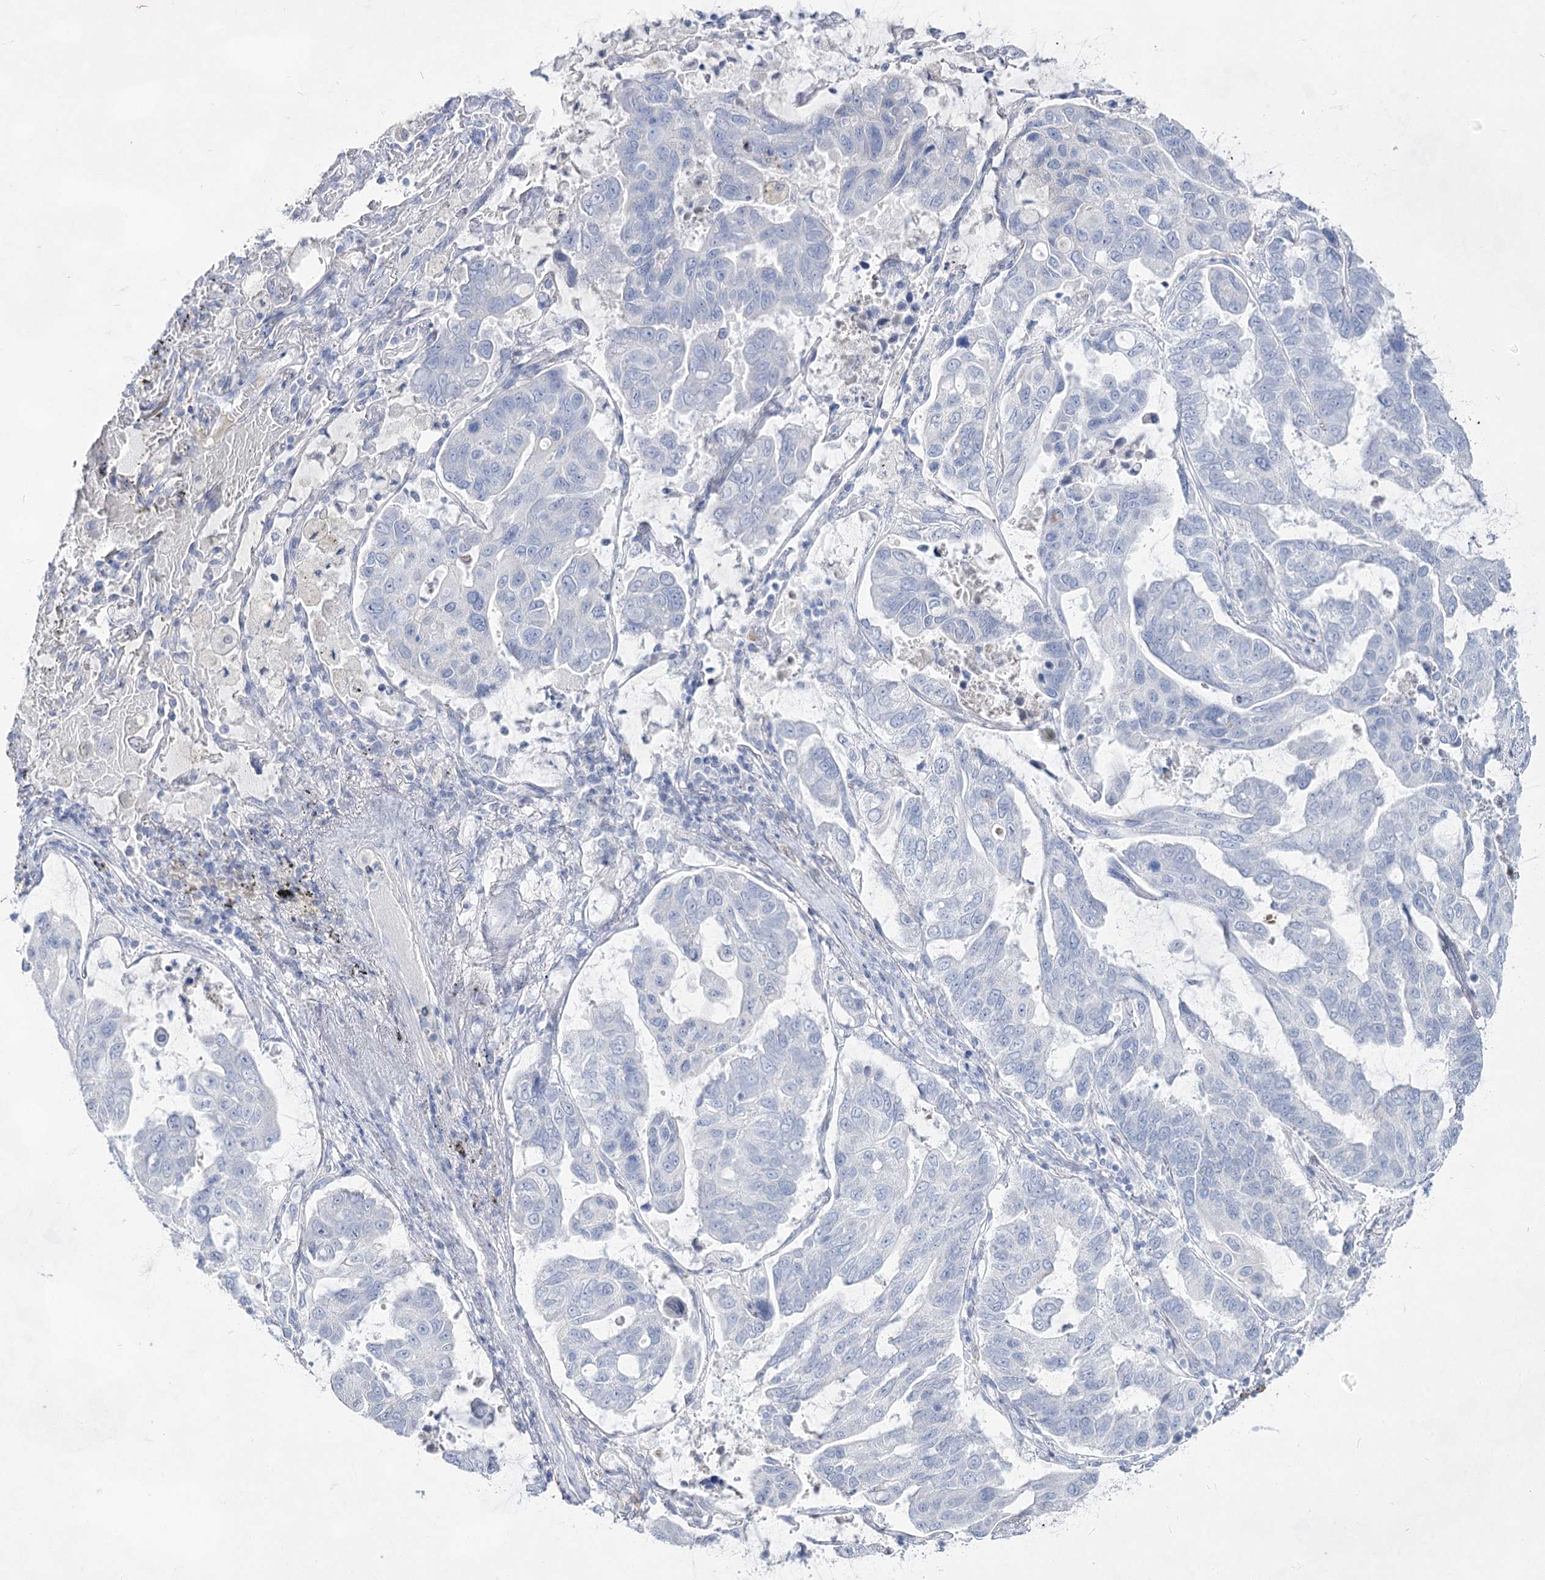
{"staining": {"intensity": "negative", "quantity": "none", "location": "none"}, "tissue": "lung cancer", "cell_type": "Tumor cells", "image_type": "cancer", "snomed": [{"axis": "morphology", "description": "Adenocarcinoma, NOS"}, {"axis": "topography", "description": "Lung"}], "caption": "This micrograph is of lung cancer stained with IHC to label a protein in brown with the nuclei are counter-stained blue. There is no staining in tumor cells.", "gene": "ACRV1", "patient": {"sex": "male", "age": 64}}